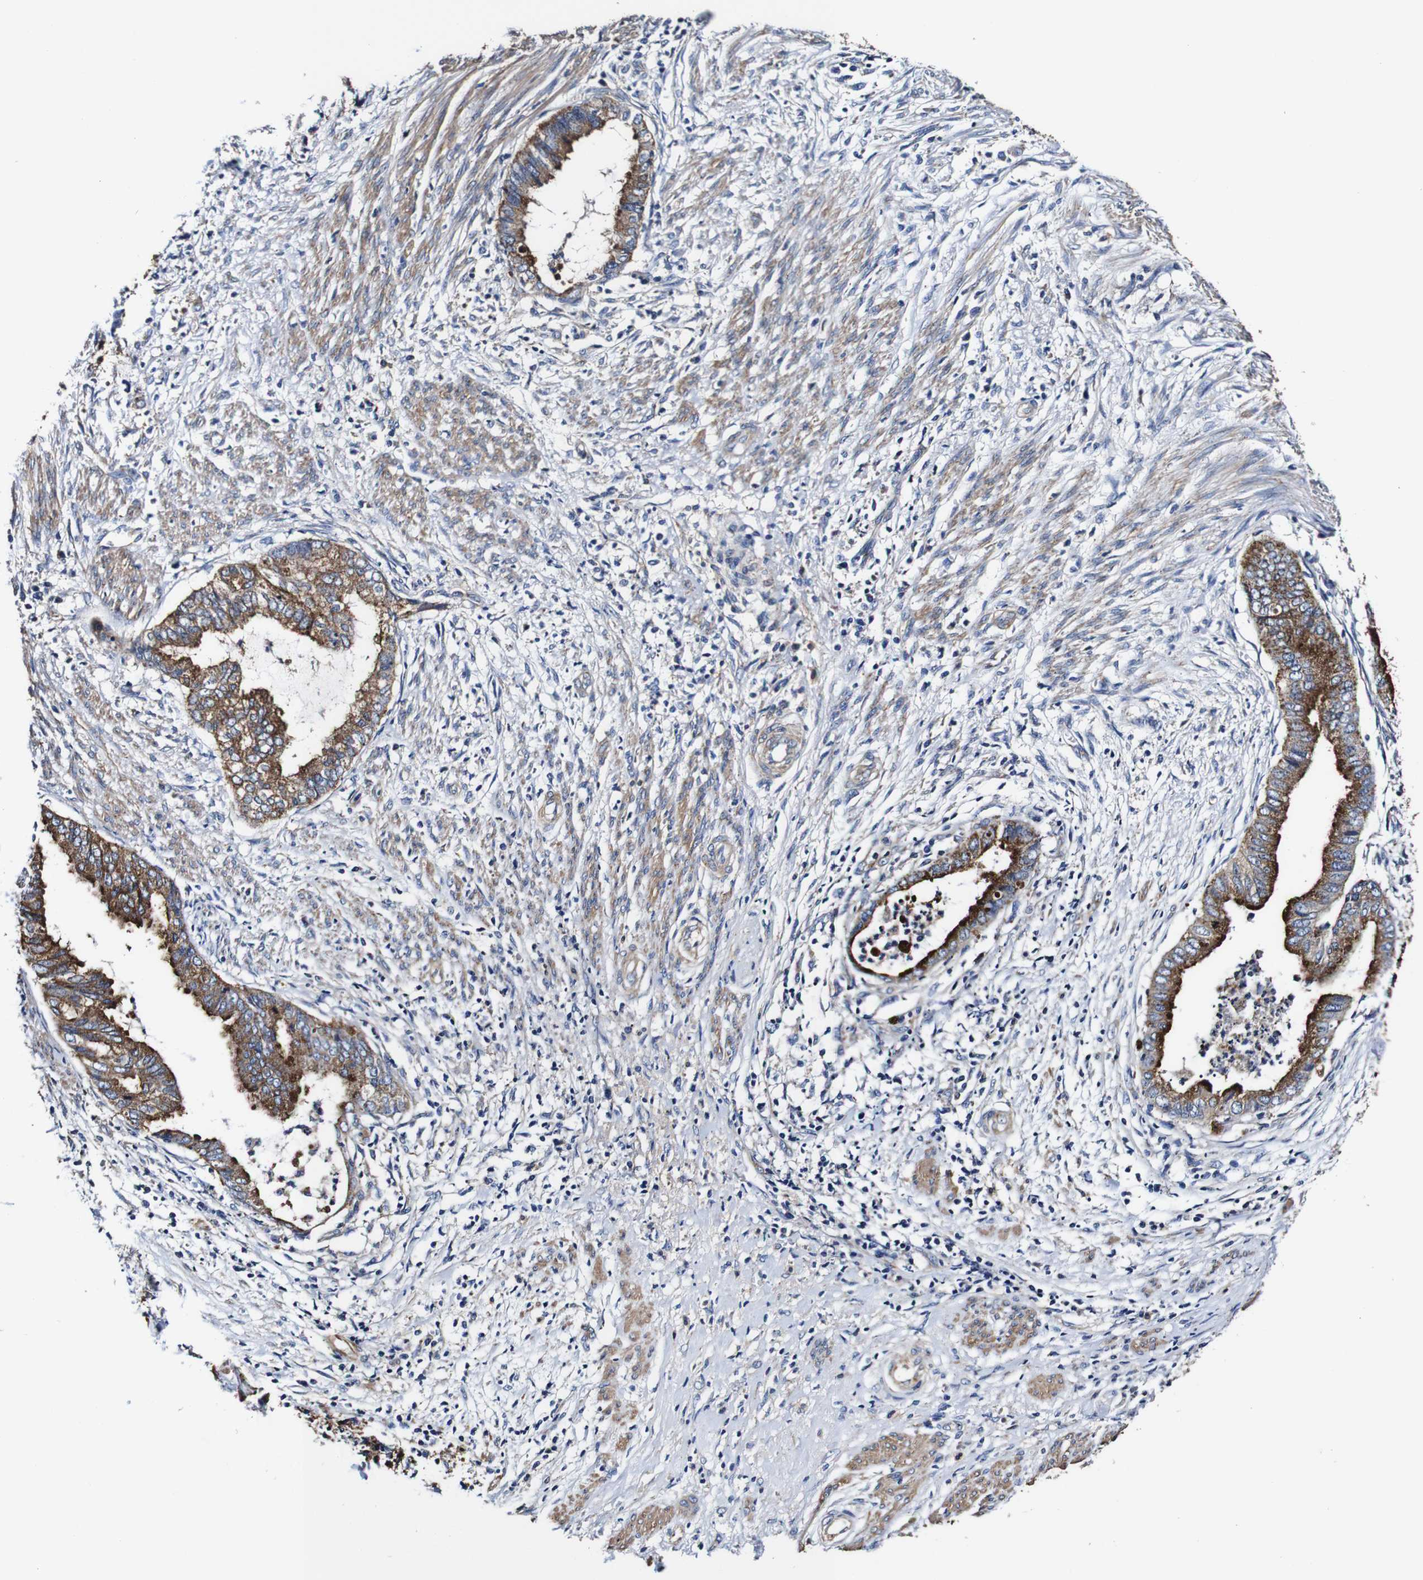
{"staining": {"intensity": "moderate", "quantity": ">75%", "location": "cytoplasmic/membranous"}, "tissue": "endometrial cancer", "cell_type": "Tumor cells", "image_type": "cancer", "snomed": [{"axis": "morphology", "description": "Necrosis, NOS"}, {"axis": "morphology", "description": "Adenocarcinoma, NOS"}, {"axis": "topography", "description": "Endometrium"}], "caption": "Endometrial adenocarcinoma stained for a protein (brown) displays moderate cytoplasmic/membranous positive positivity in approximately >75% of tumor cells.", "gene": "PDCD6IP", "patient": {"sex": "female", "age": 79}}